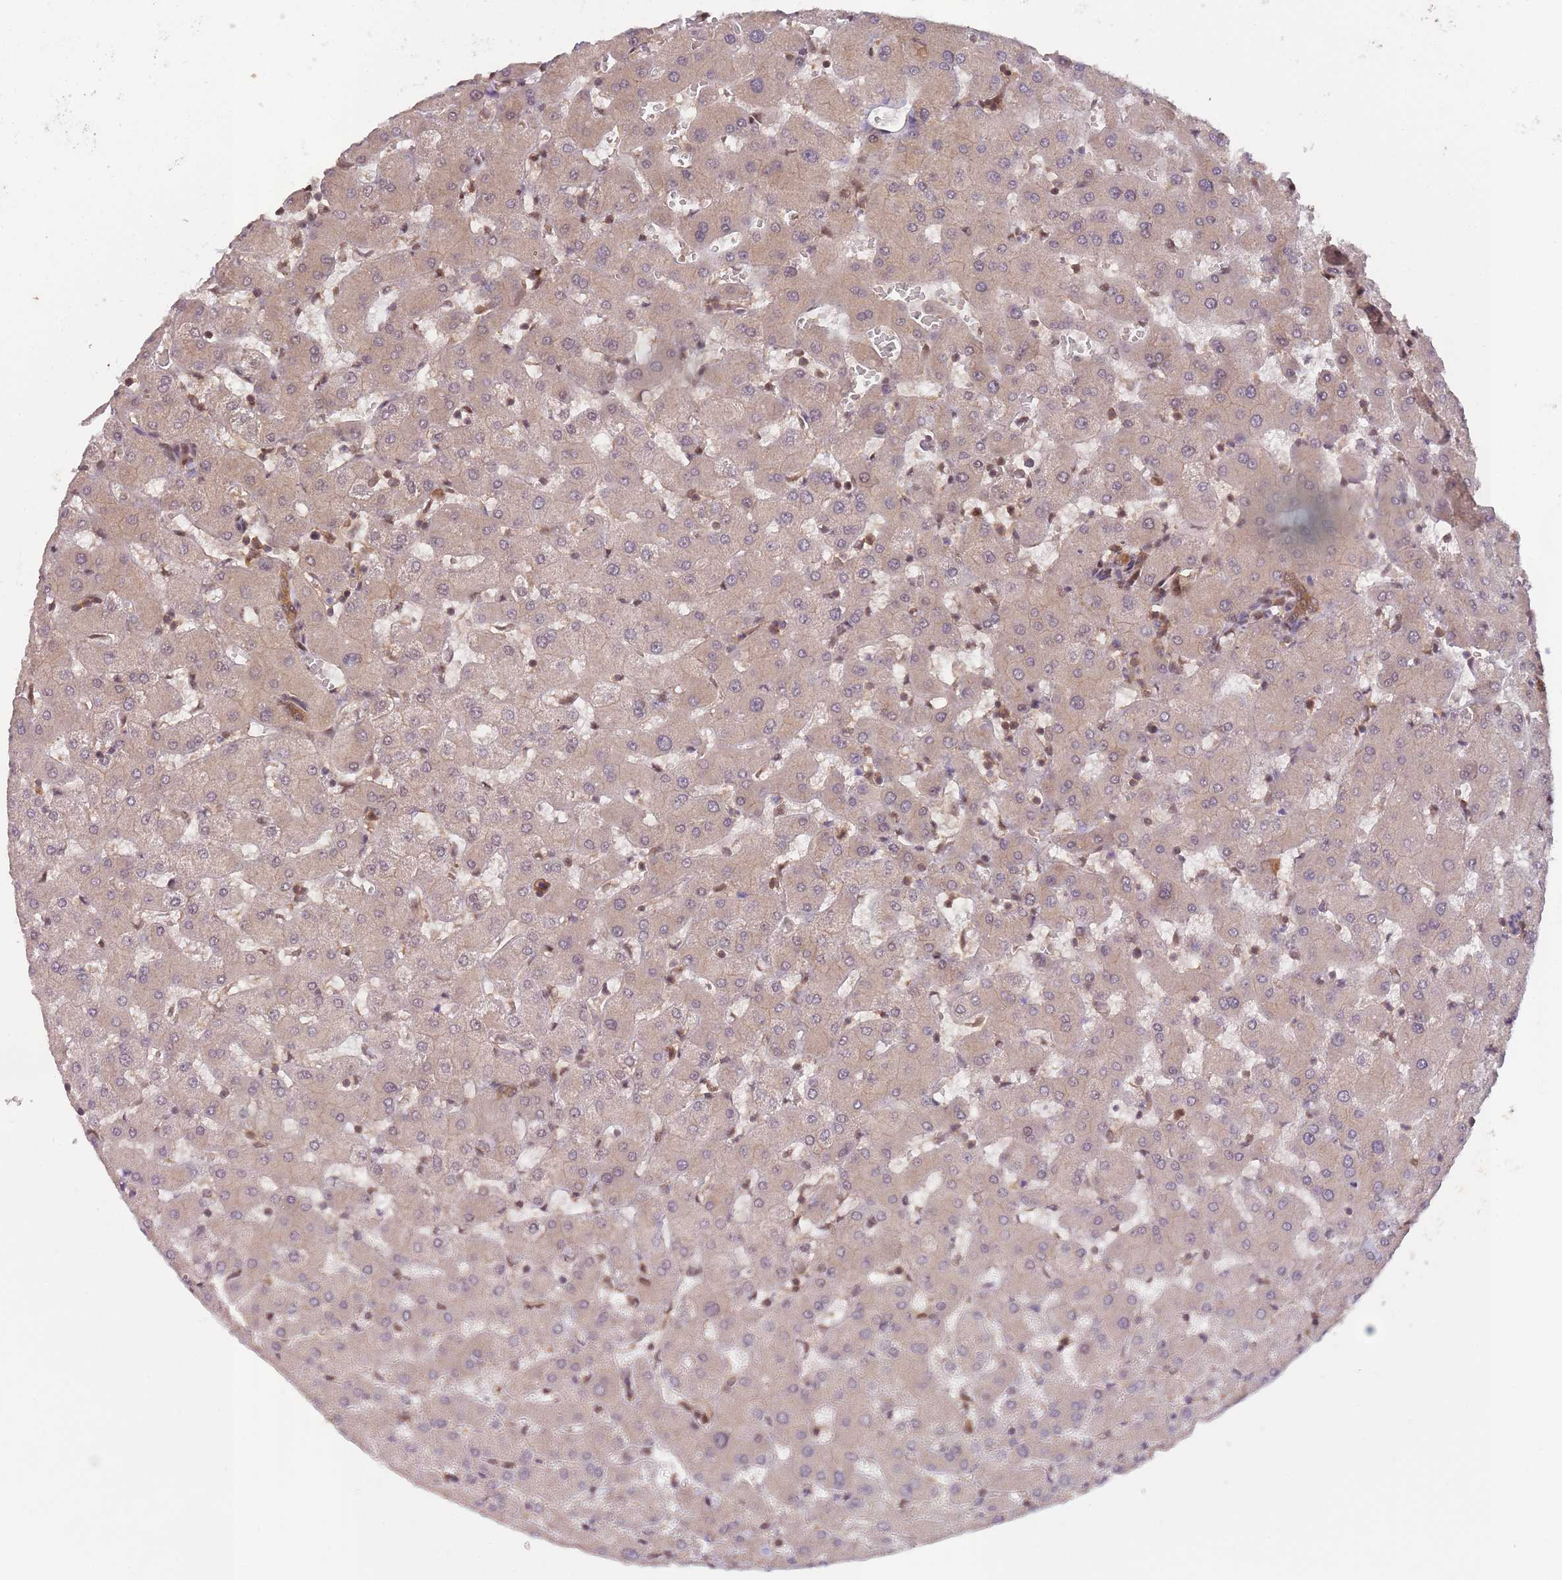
{"staining": {"intensity": "moderate", "quantity": ">75%", "location": "cytoplasmic/membranous,nuclear"}, "tissue": "liver", "cell_type": "Cholangiocytes", "image_type": "normal", "snomed": [{"axis": "morphology", "description": "Normal tissue, NOS"}, {"axis": "topography", "description": "Liver"}], "caption": "Approximately >75% of cholangiocytes in unremarkable human liver demonstrate moderate cytoplasmic/membranous,nuclear protein expression as visualized by brown immunohistochemical staining.", "gene": "PPP6R3", "patient": {"sex": "female", "age": 63}}